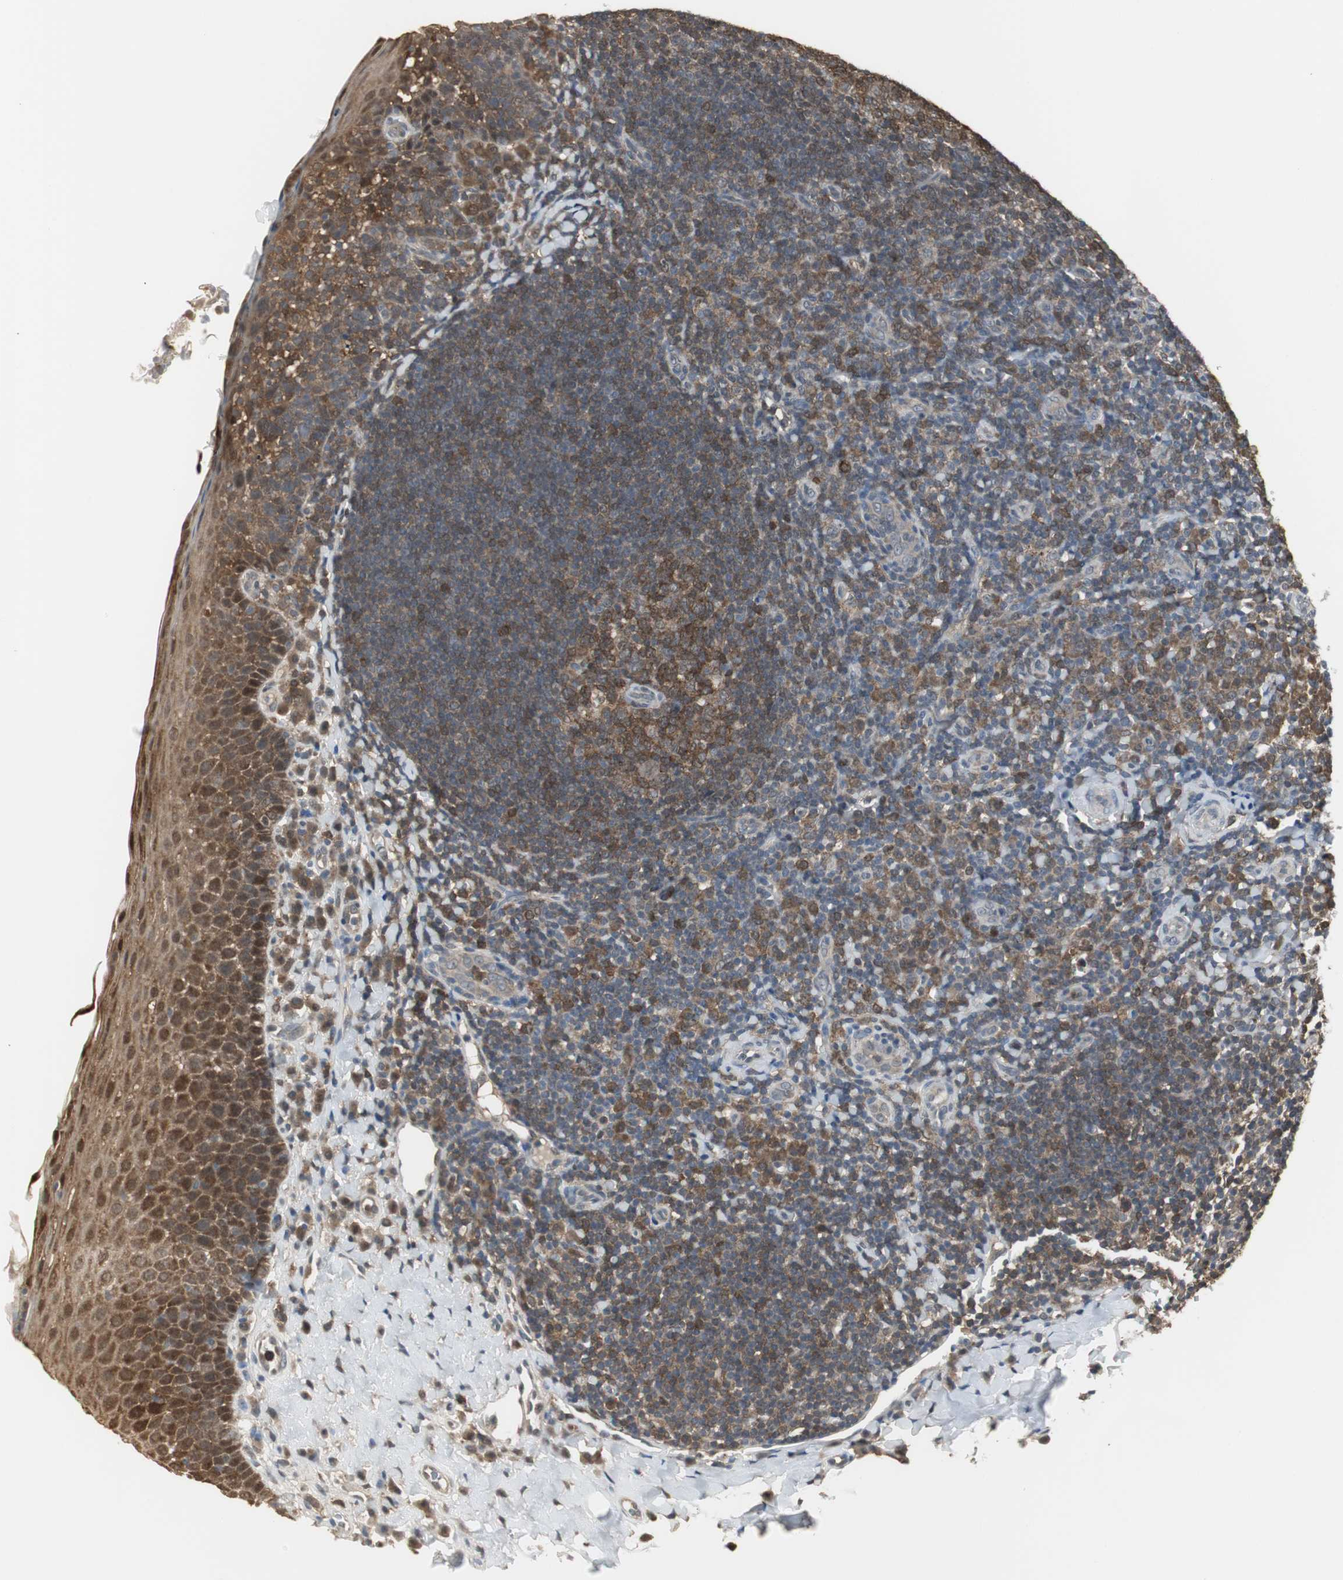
{"staining": {"intensity": "strong", "quantity": ">75%", "location": "cytoplasmic/membranous,nuclear"}, "tissue": "tonsil", "cell_type": "Germinal center cells", "image_type": "normal", "snomed": [{"axis": "morphology", "description": "Normal tissue, NOS"}, {"axis": "topography", "description": "Tonsil"}], "caption": "Tonsil stained with DAB (3,3'-diaminobenzidine) immunohistochemistry displays high levels of strong cytoplasmic/membranous,nuclear expression in approximately >75% of germinal center cells.", "gene": "PLIN3", "patient": {"sex": "male", "age": 17}}